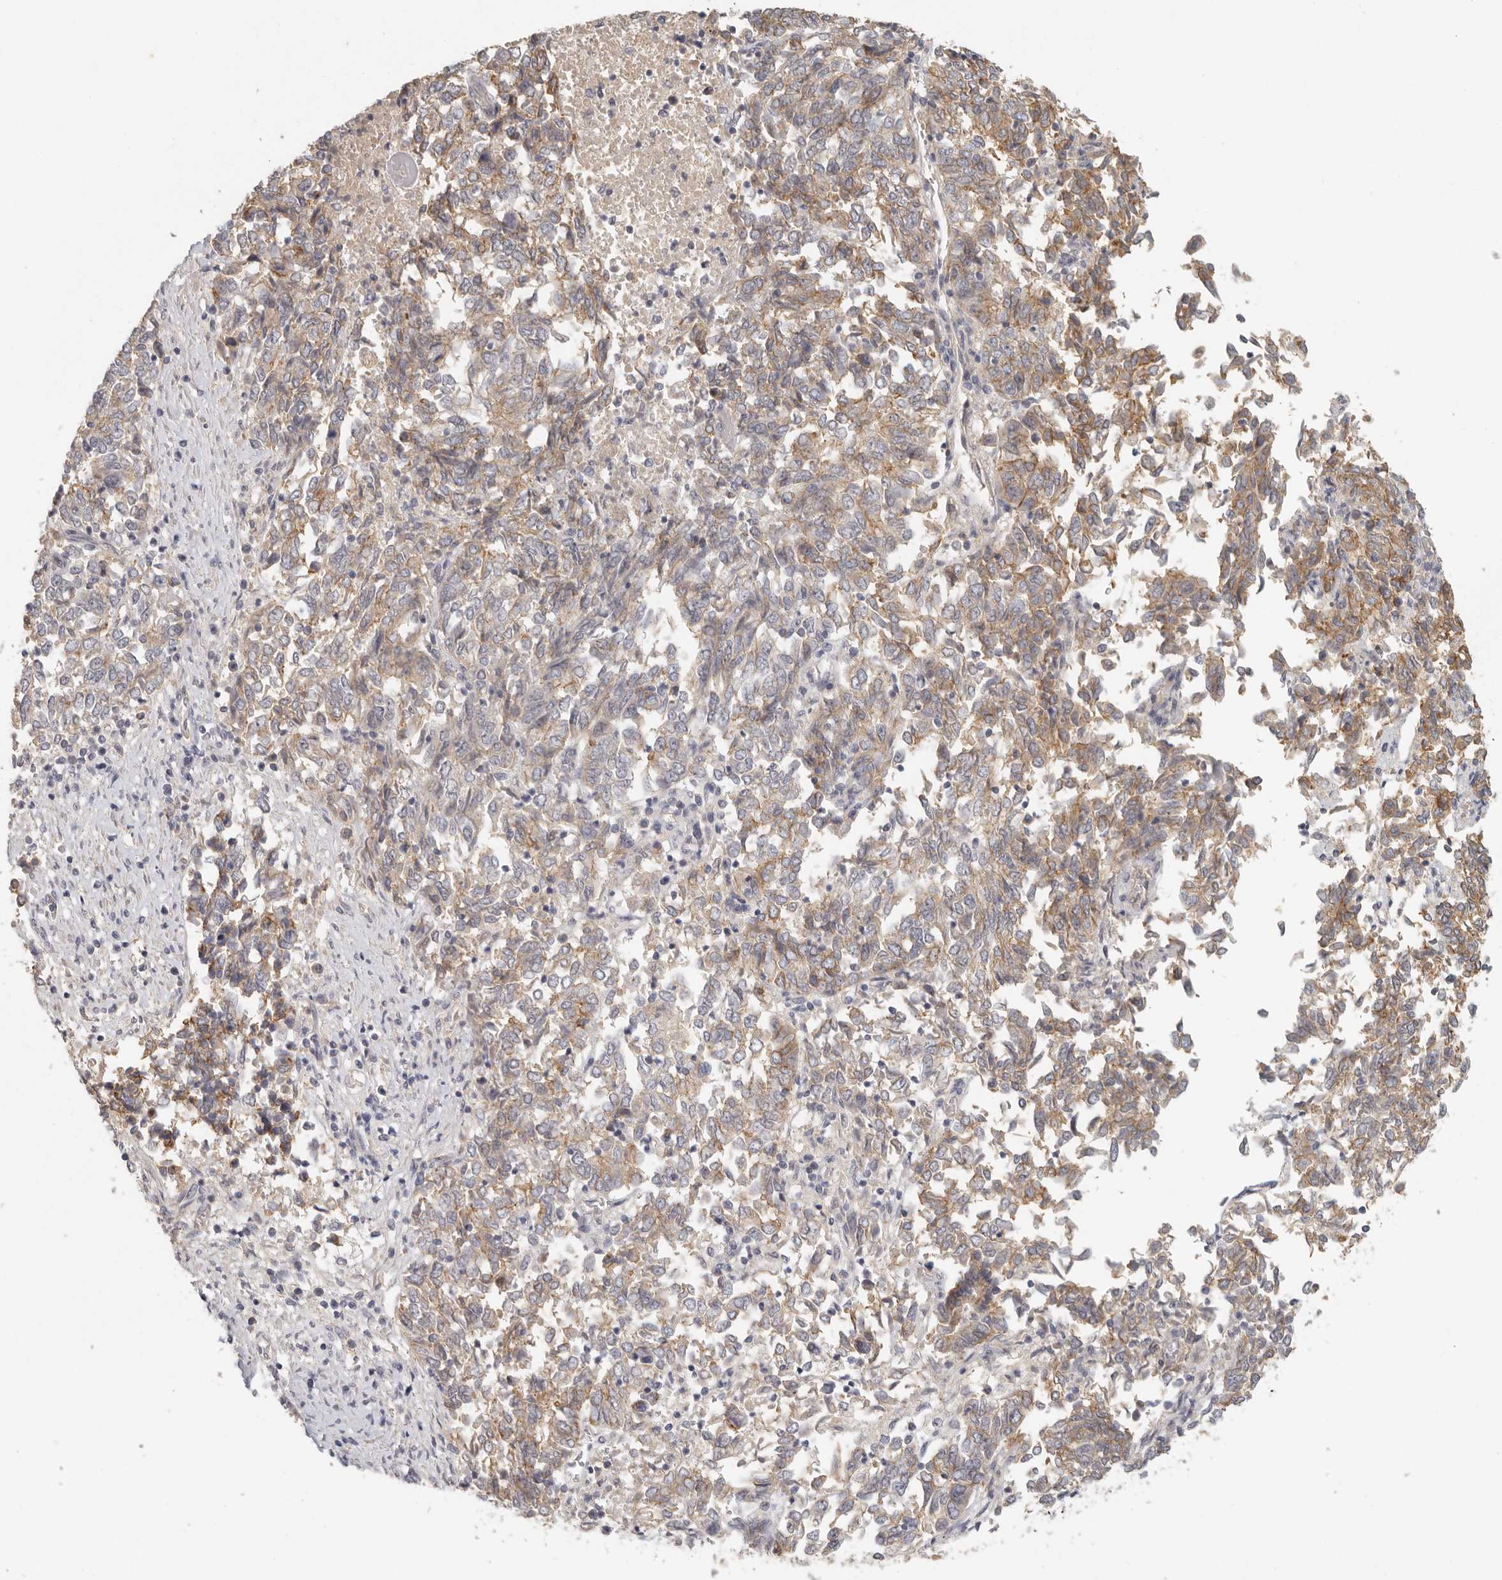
{"staining": {"intensity": "moderate", "quantity": ">75%", "location": "cytoplasmic/membranous"}, "tissue": "endometrial cancer", "cell_type": "Tumor cells", "image_type": "cancer", "snomed": [{"axis": "morphology", "description": "Adenocarcinoma, NOS"}, {"axis": "topography", "description": "Endometrium"}], "caption": "Protein expression analysis of adenocarcinoma (endometrial) exhibits moderate cytoplasmic/membranous staining in approximately >75% of tumor cells. (DAB = brown stain, brightfield microscopy at high magnification).", "gene": "ANXA9", "patient": {"sex": "female", "age": 80}}